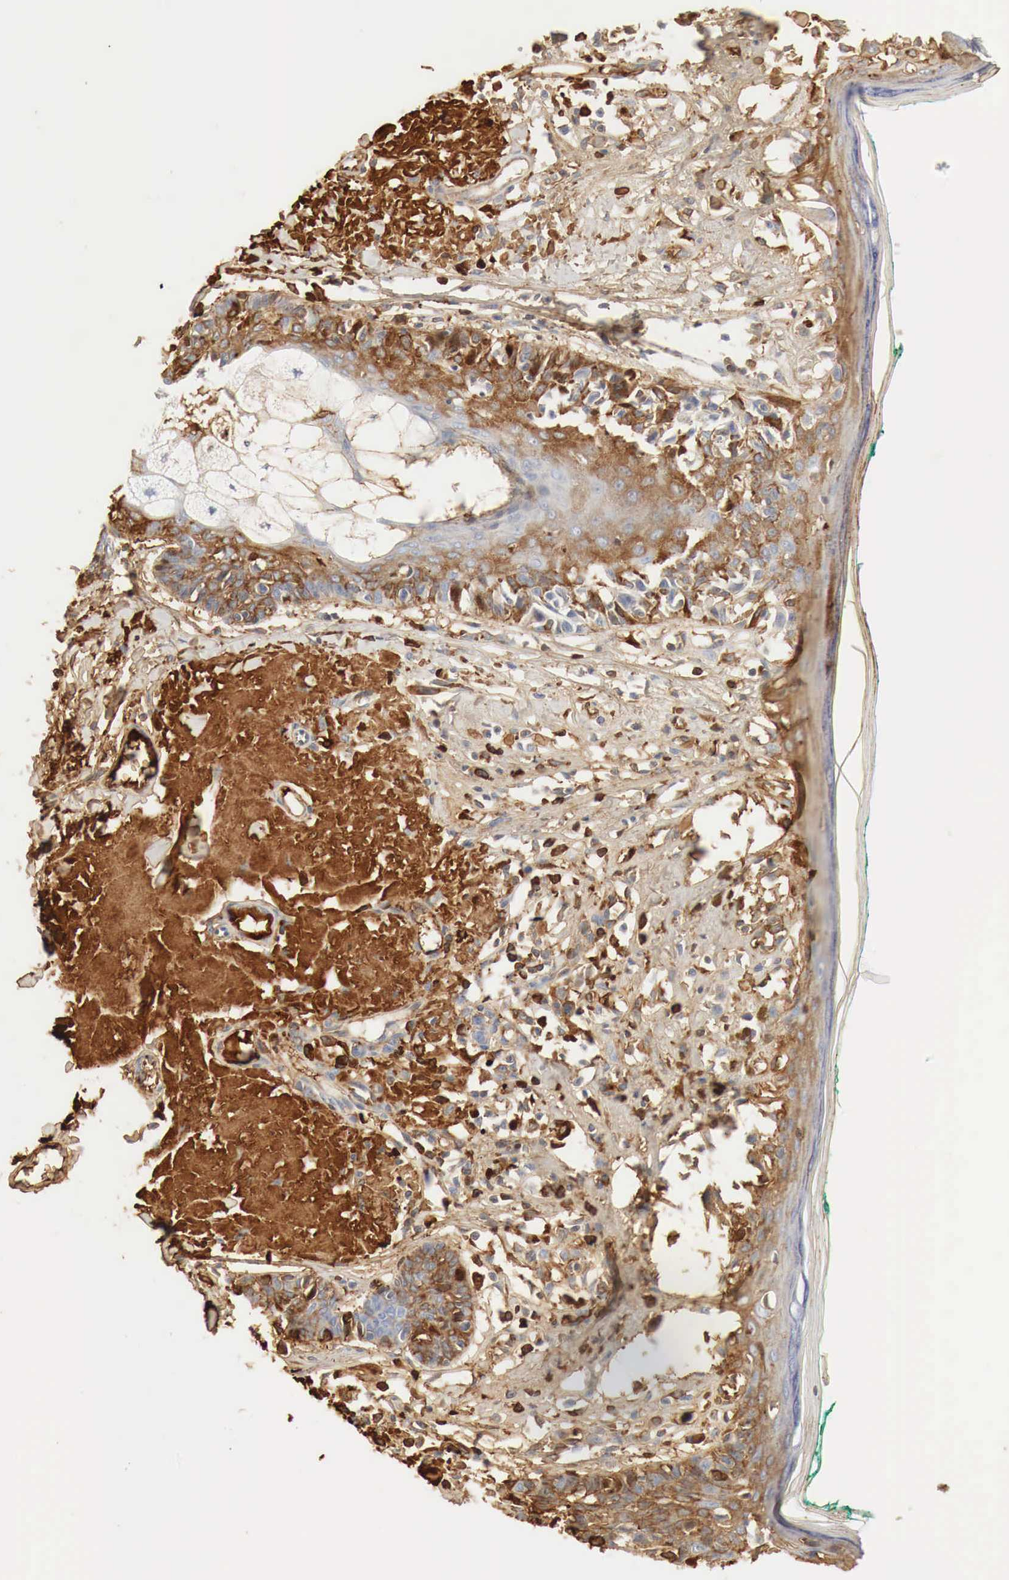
{"staining": {"intensity": "strong", "quantity": ">75%", "location": "cytoplasmic/membranous"}, "tissue": "melanoma", "cell_type": "Tumor cells", "image_type": "cancer", "snomed": [{"axis": "morphology", "description": "Malignant melanoma, NOS"}, {"axis": "topography", "description": "Skin"}], "caption": "The histopathology image shows a brown stain indicating the presence of a protein in the cytoplasmic/membranous of tumor cells in malignant melanoma.", "gene": "IGLC3", "patient": {"sex": "male", "age": 80}}